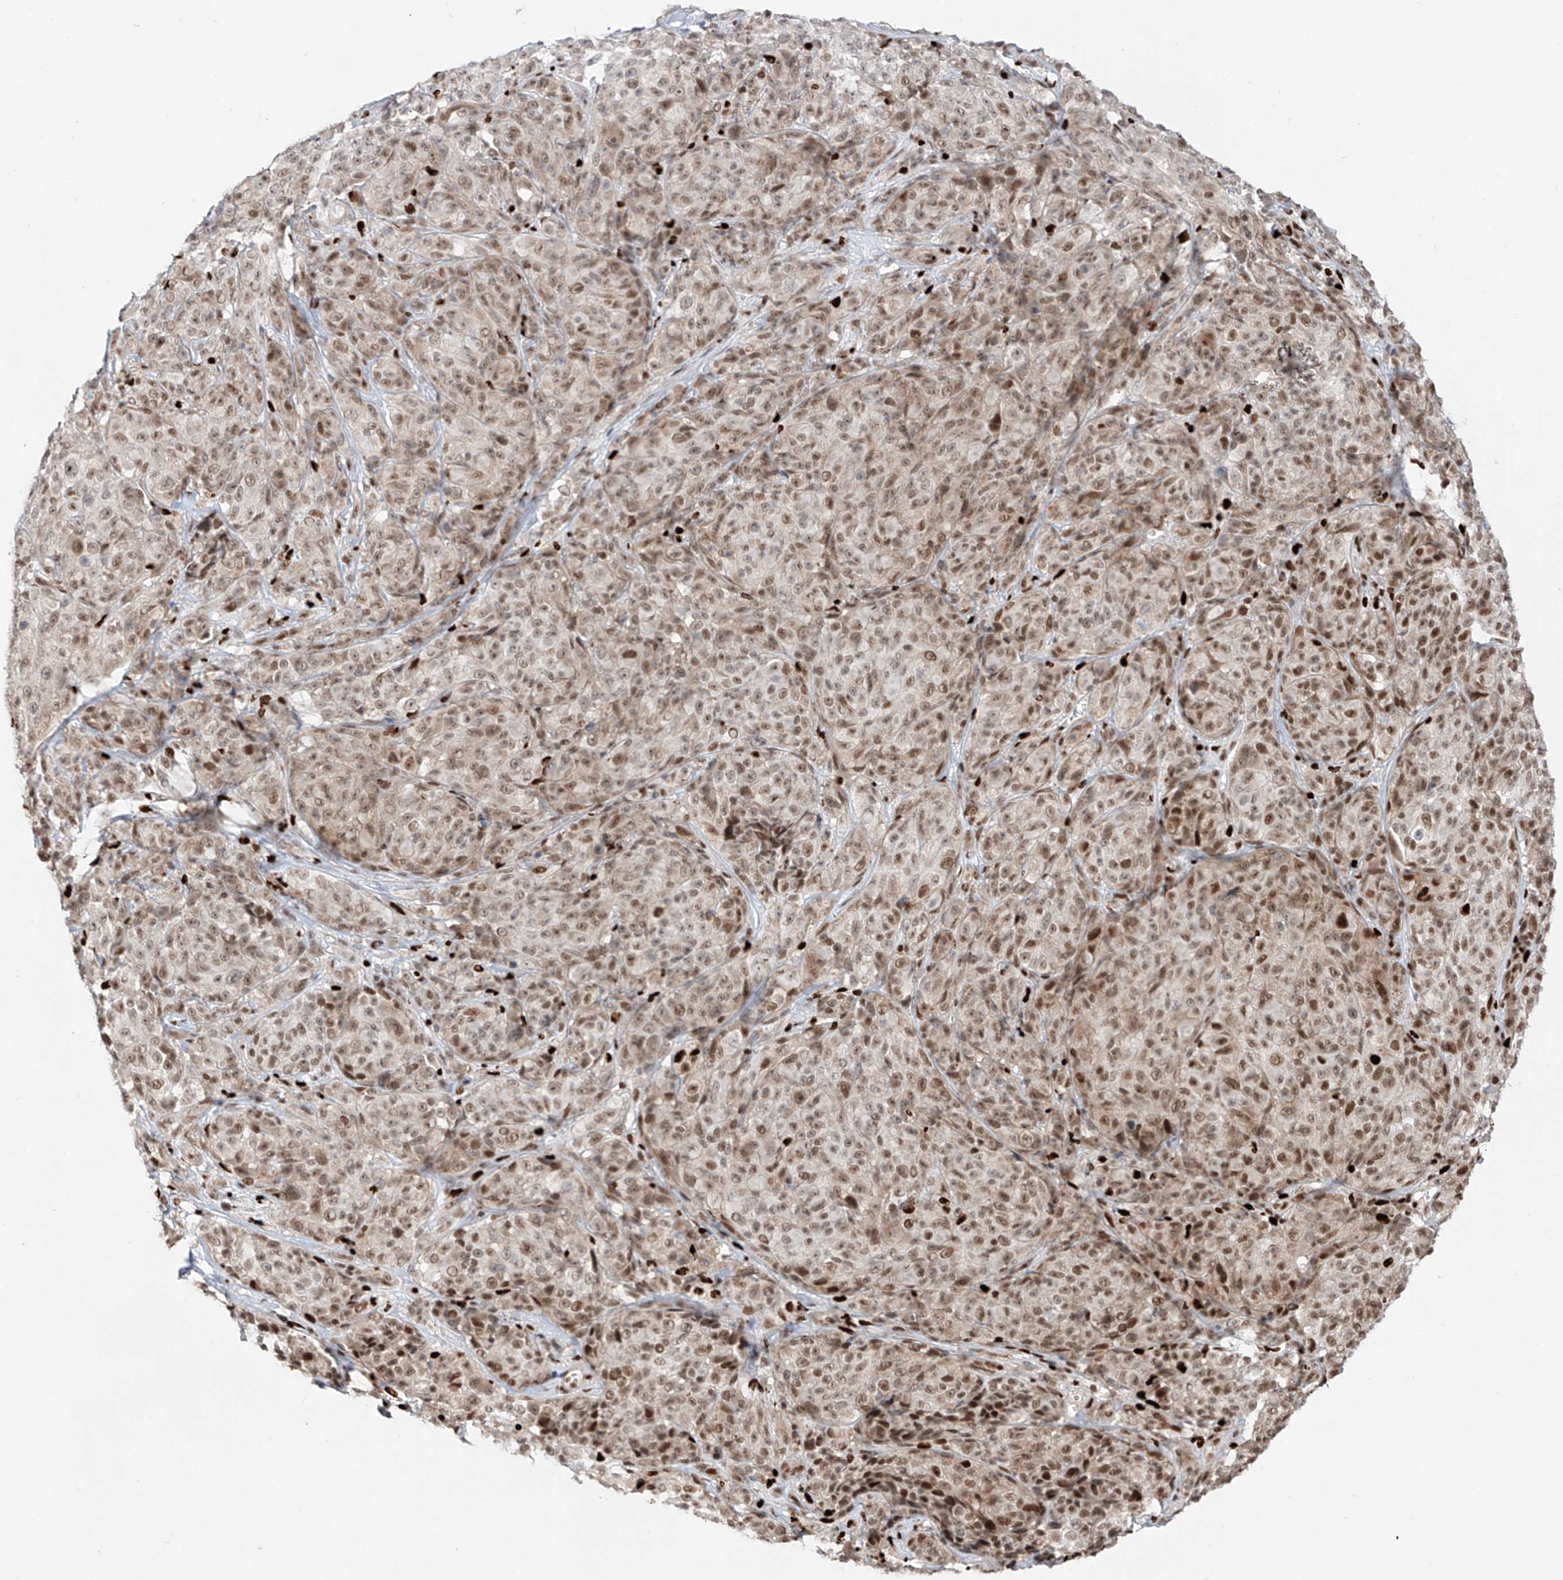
{"staining": {"intensity": "moderate", "quantity": ">75%", "location": "nuclear"}, "tissue": "melanoma", "cell_type": "Tumor cells", "image_type": "cancer", "snomed": [{"axis": "morphology", "description": "Malignant melanoma, NOS"}, {"axis": "topography", "description": "Skin"}], "caption": "Protein staining reveals moderate nuclear expression in approximately >75% of tumor cells in malignant melanoma.", "gene": "DZIP1L", "patient": {"sex": "male", "age": 73}}